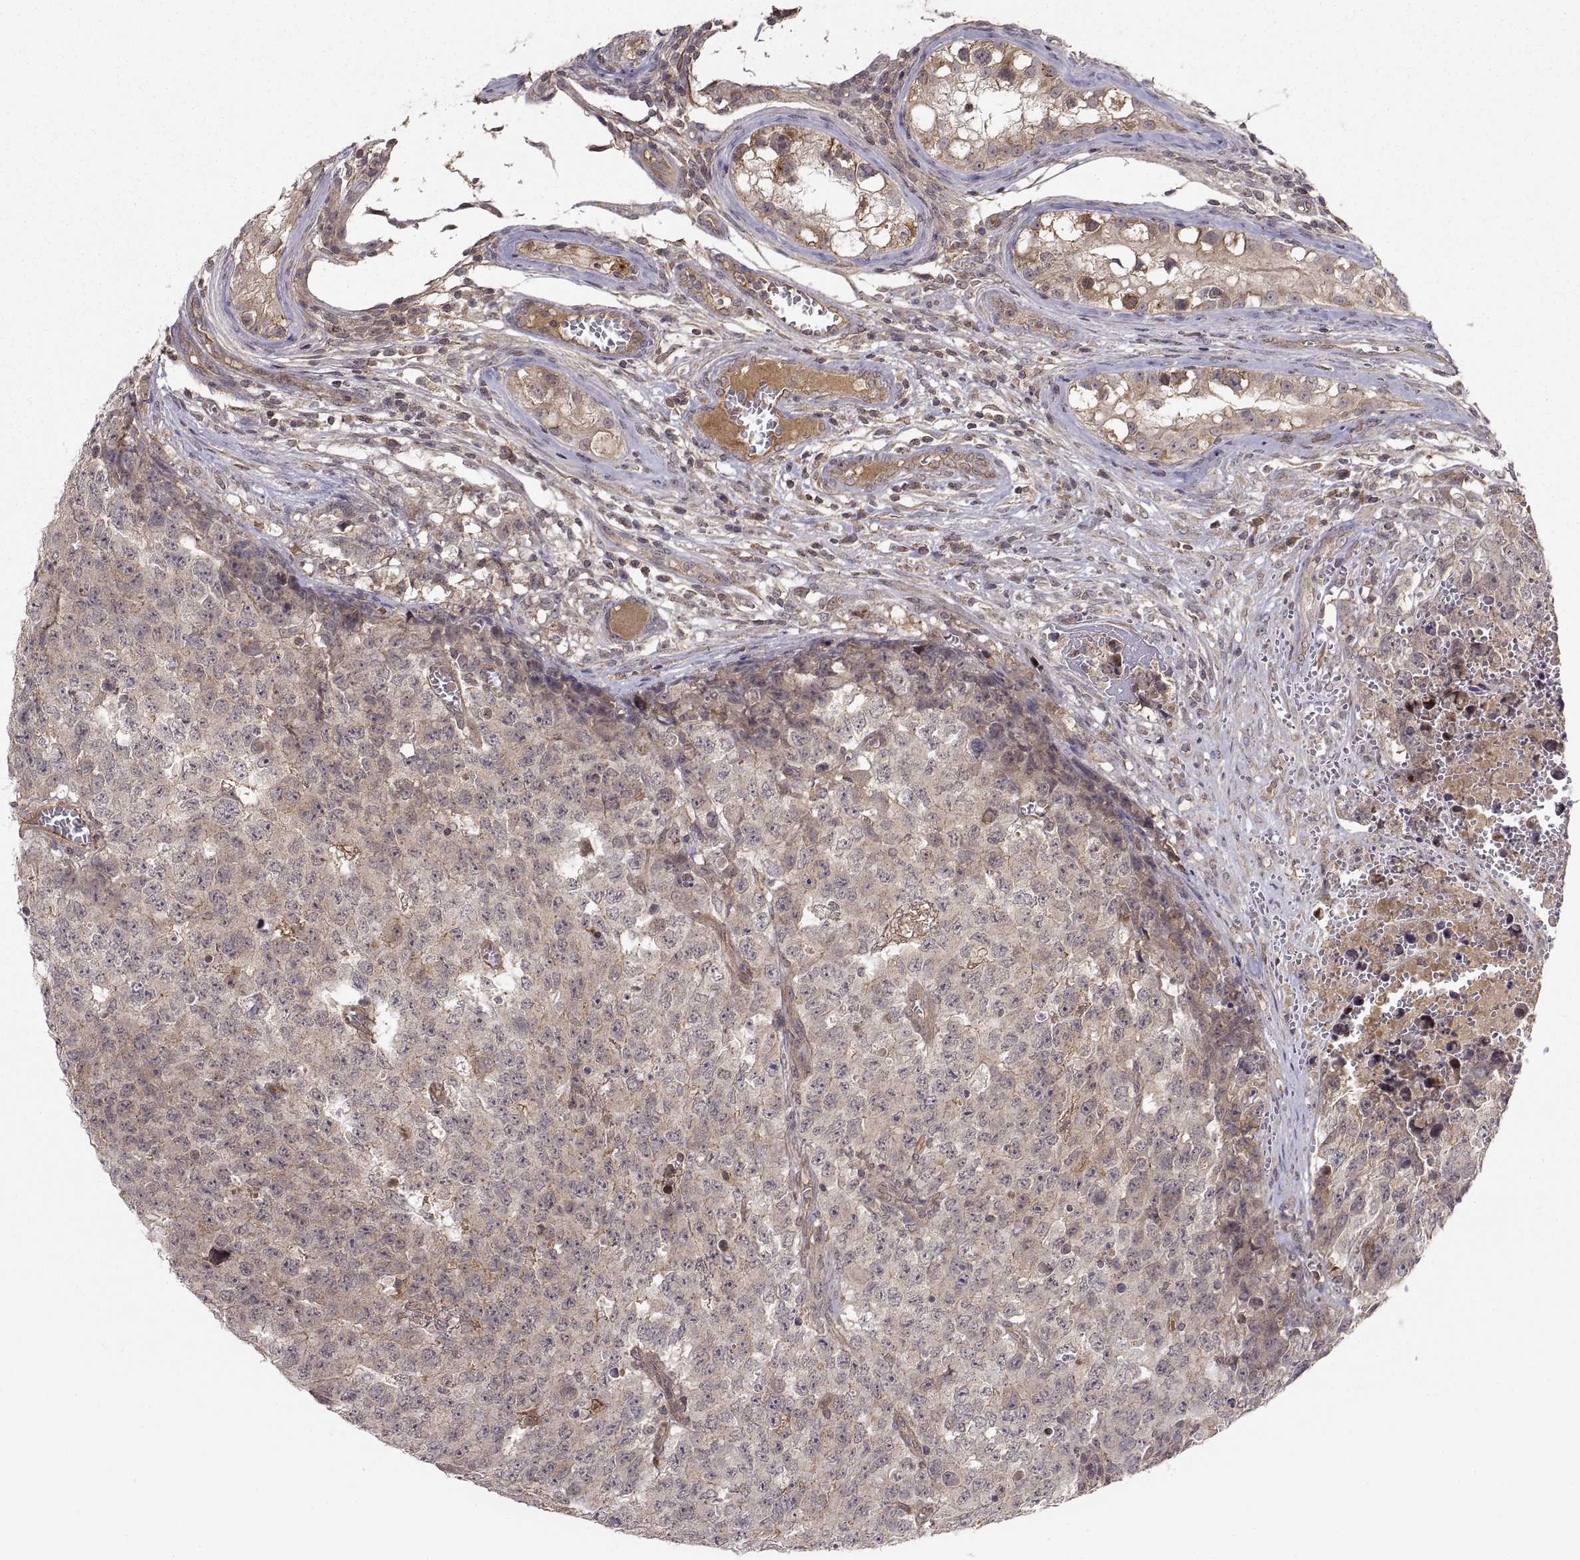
{"staining": {"intensity": "moderate", "quantity": "<25%", "location": "cytoplasmic/membranous"}, "tissue": "testis cancer", "cell_type": "Tumor cells", "image_type": "cancer", "snomed": [{"axis": "morphology", "description": "Carcinoma, Embryonal, NOS"}, {"axis": "topography", "description": "Testis"}], "caption": "Testis cancer stained for a protein demonstrates moderate cytoplasmic/membranous positivity in tumor cells.", "gene": "ABL2", "patient": {"sex": "male", "age": 23}}